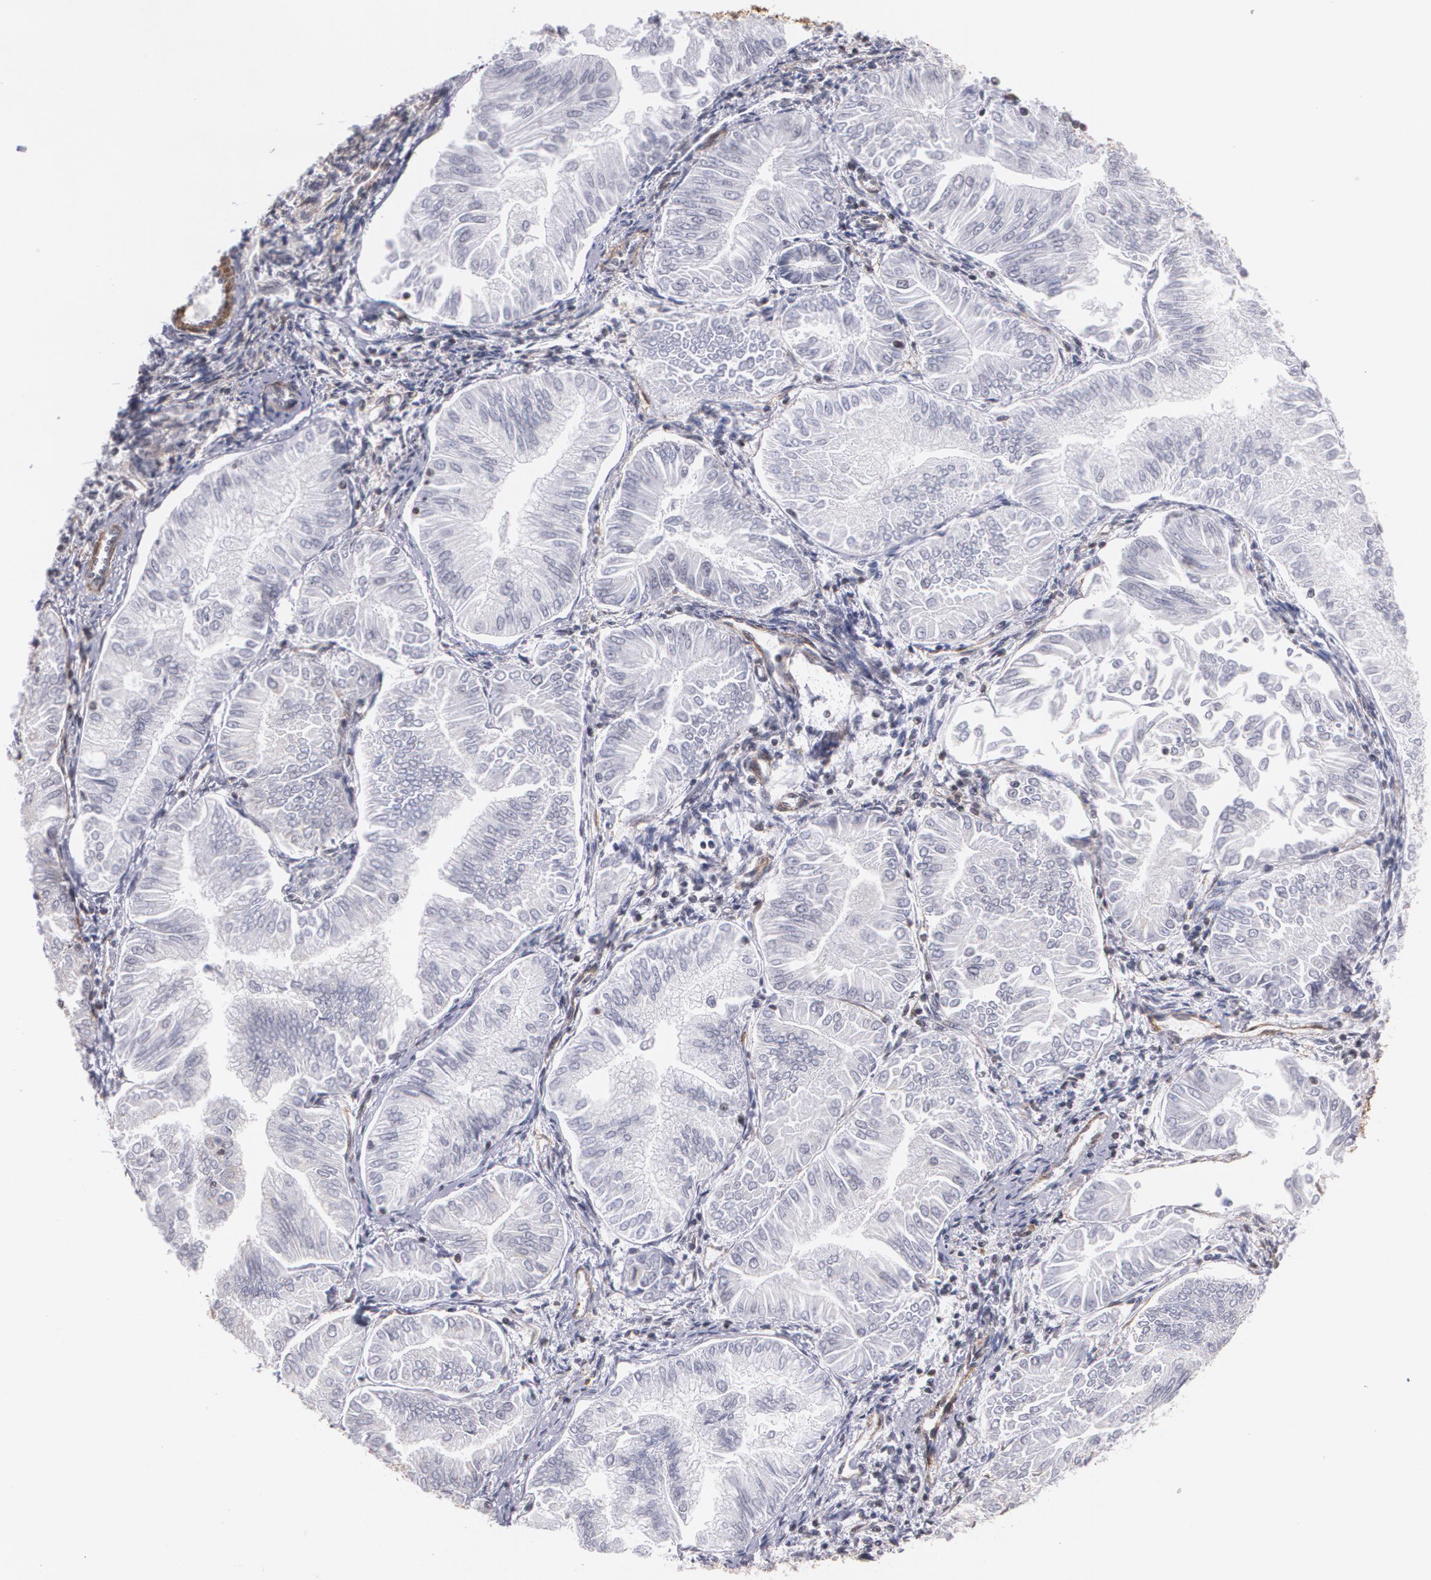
{"staining": {"intensity": "negative", "quantity": "none", "location": "none"}, "tissue": "endometrial cancer", "cell_type": "Tumor cells", "image_type": "cancer", "snomed": [{"axis": "morphology", "description": "Adenocarcinoma, NOS"}, {"axis": "topography", "description": "Endometrium"}], "caption": "IHC photomicrograph of endometrial adenocarcinoma stained for a protein (brown), which shows no staining in tumor cells.", "gene": "VAMP1", "patient": {"sex": "female", "age": 53}}